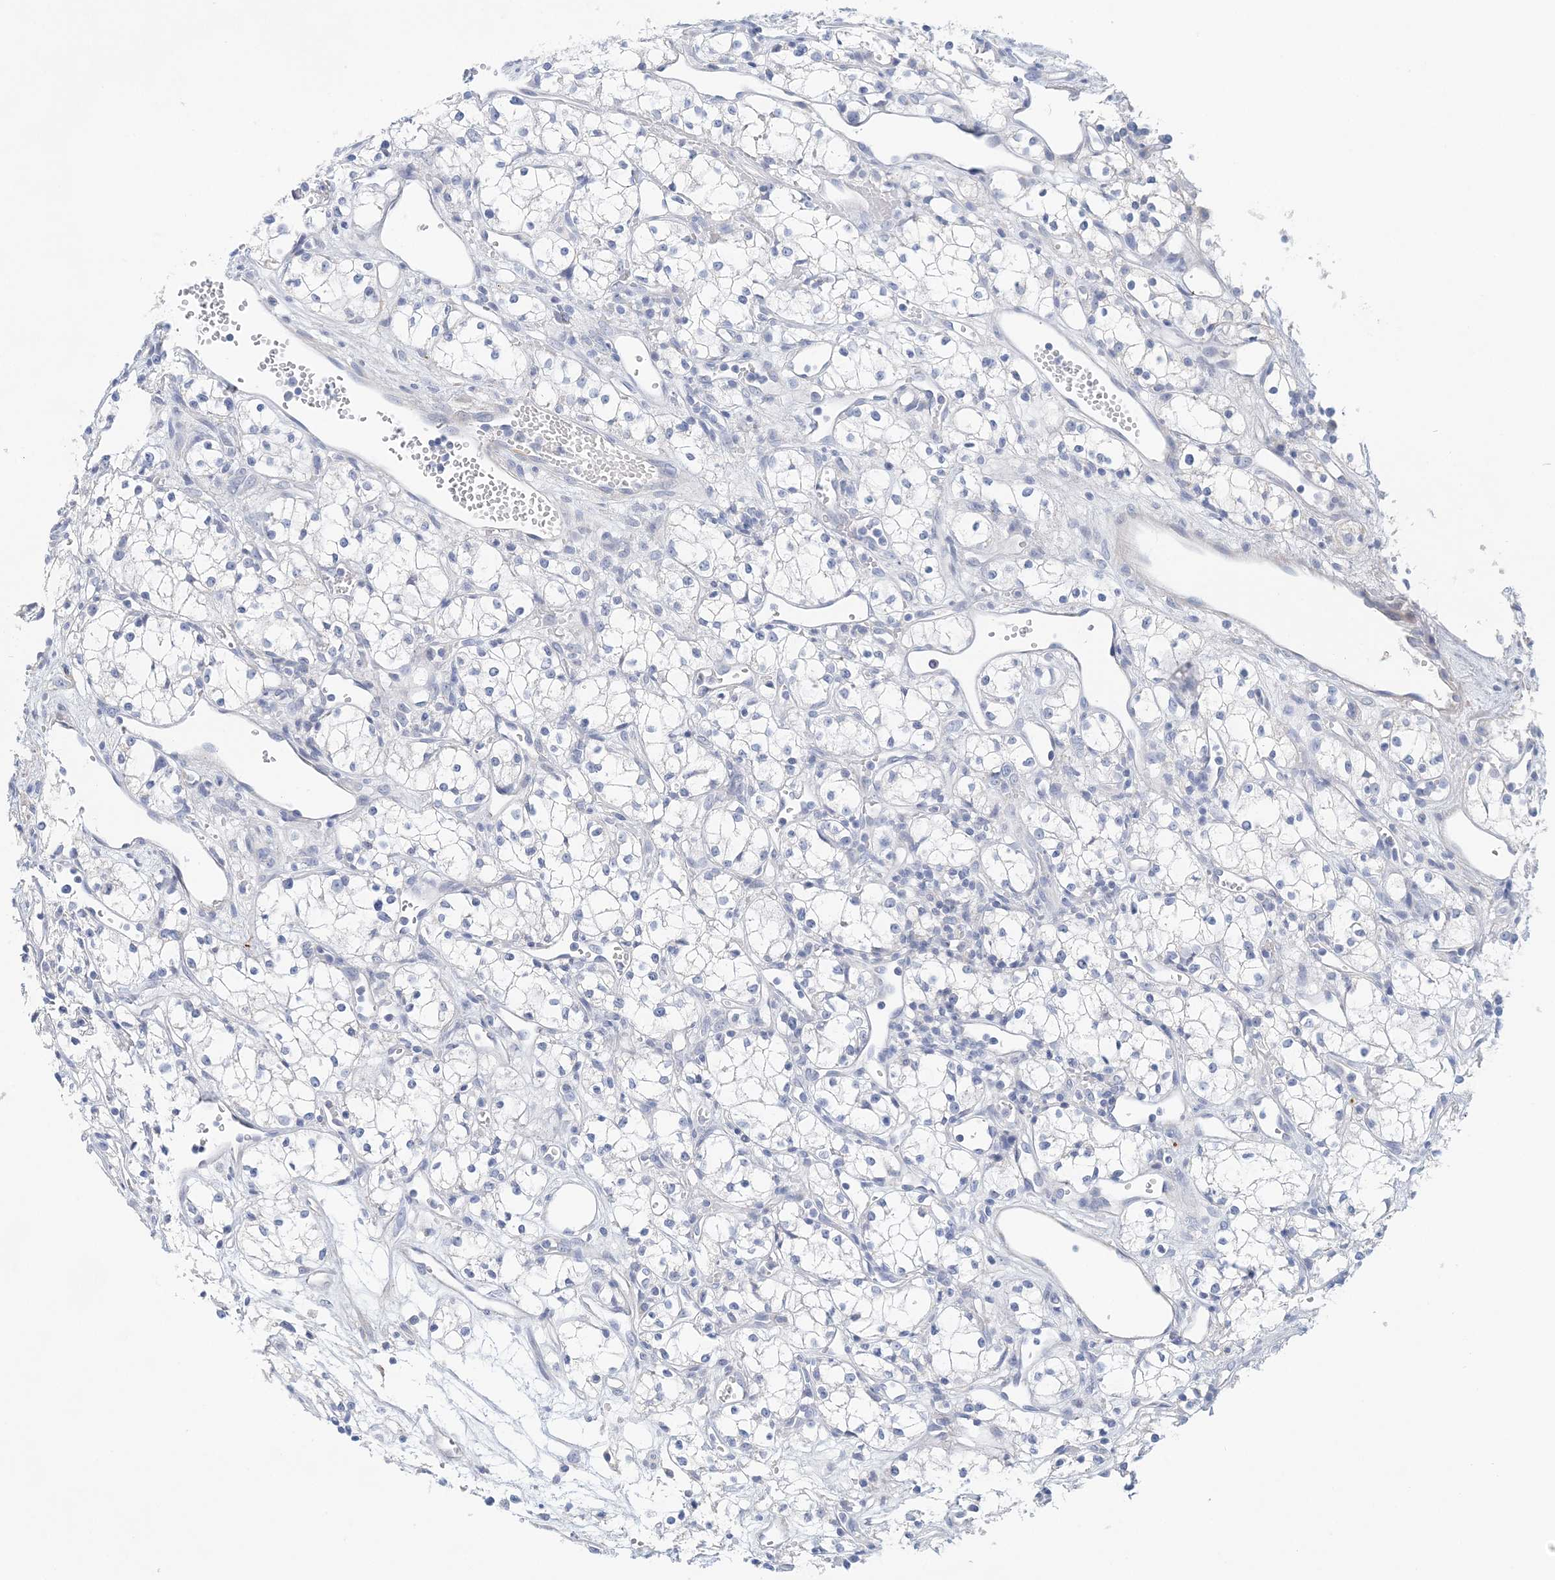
{"staining": {"intensity": "negative", "quantity": "none", "location": "none"}, "tissue": "renal cancer", "cell_type": "Tumor cells", "image_type": "cancer", "snomed": [{"axis": "morphology", "description": "Adenocarcinoma, NOS"}, {"axis": "topography", "description": "Kidney"}], "caption": "IHC photomicrograph of neoplastic tissue: renal adenocarcinoma stained with DAB (3,3'-diaminobenzidine) exhibits no significant protein staining in tumor cells. Brightfield microscopy of immunohistochemistry (IHC) stained with DAB (3,3'-diaminobenzidine) (brown) and hematoxylin (blue), captured at high magnification.", "gene": "LRRIQ4", "patient": {"sex": "male", "age": 59}}